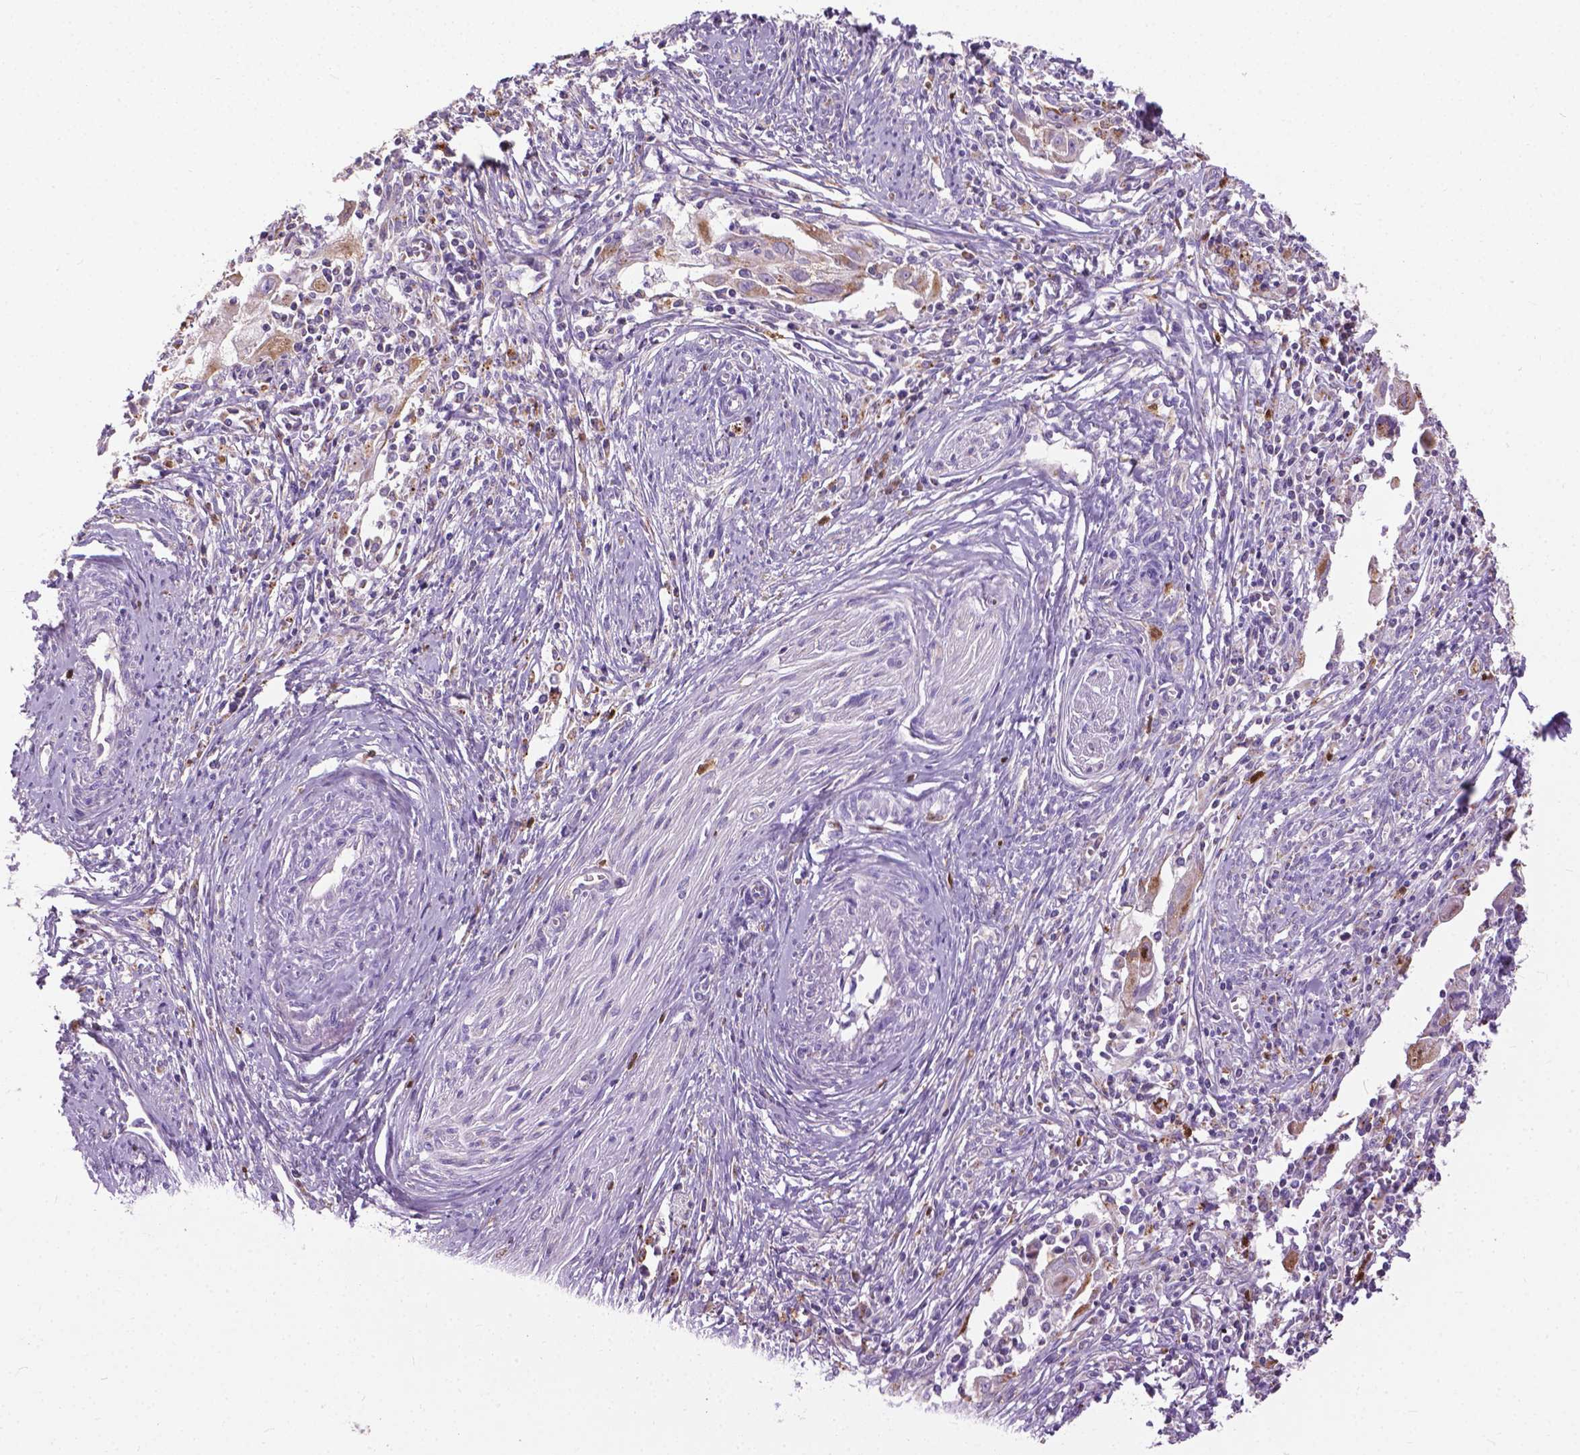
{"staining": {"intensity": "weak", "quantity": ">75%", "location": "cytoplasmic/membranous"}, "tissue": "cervical cancer", "cell_type": "Tumor cells", "image_type": "cancer", "snomed": [{"axis": "morphology", "description": "Squamous cell carcinoma, NOS"}, {"axis": "topography", "description": "Cervix"}], "caption": "Cervical cancer stained with a protein marker reveals weak staining in tumor cells.", "gene": "VDAC1", "patient": {"sex": "female", "age": 30}}